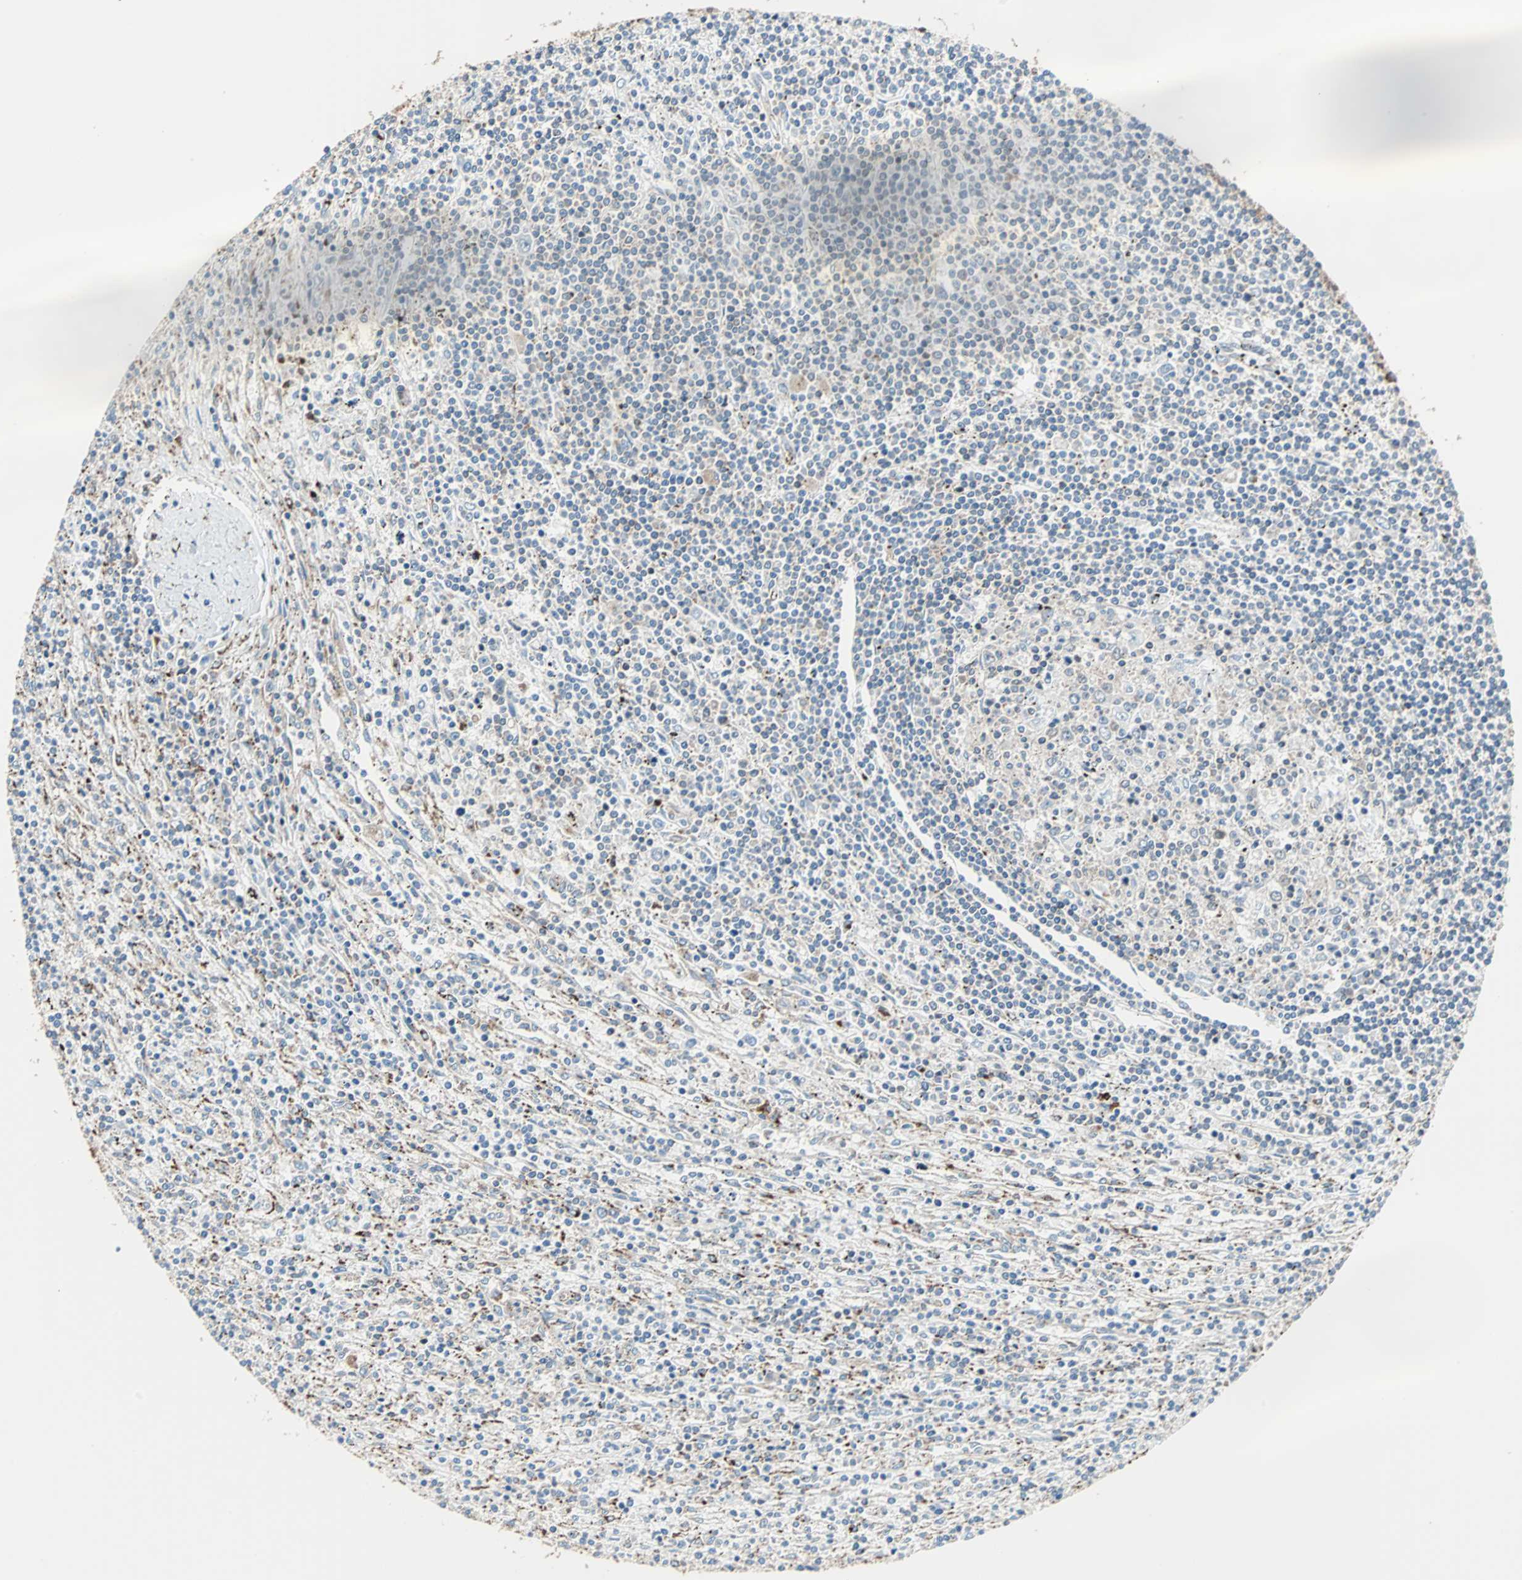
{"staining": {"intensity": "negative", "quantity": "none", "location": "none"}, "tissue": "lymphoma", "cell_type": "Tumor cells", "image_type": "cancer", "snomed": [{"axis": "morphology", "description": "Malignant lymphoma, non-Hodgkin's type, Low grade"}, {"axis": "topography", "description": "Spleen"}], "caption": "Human low-grade malignant lymphoma, non-Hodgkin's type stained for a protein using IHC shows no positivity in tumor cells.", "gene": "RELA", "patient": {"sex": "male", "age": 76}}